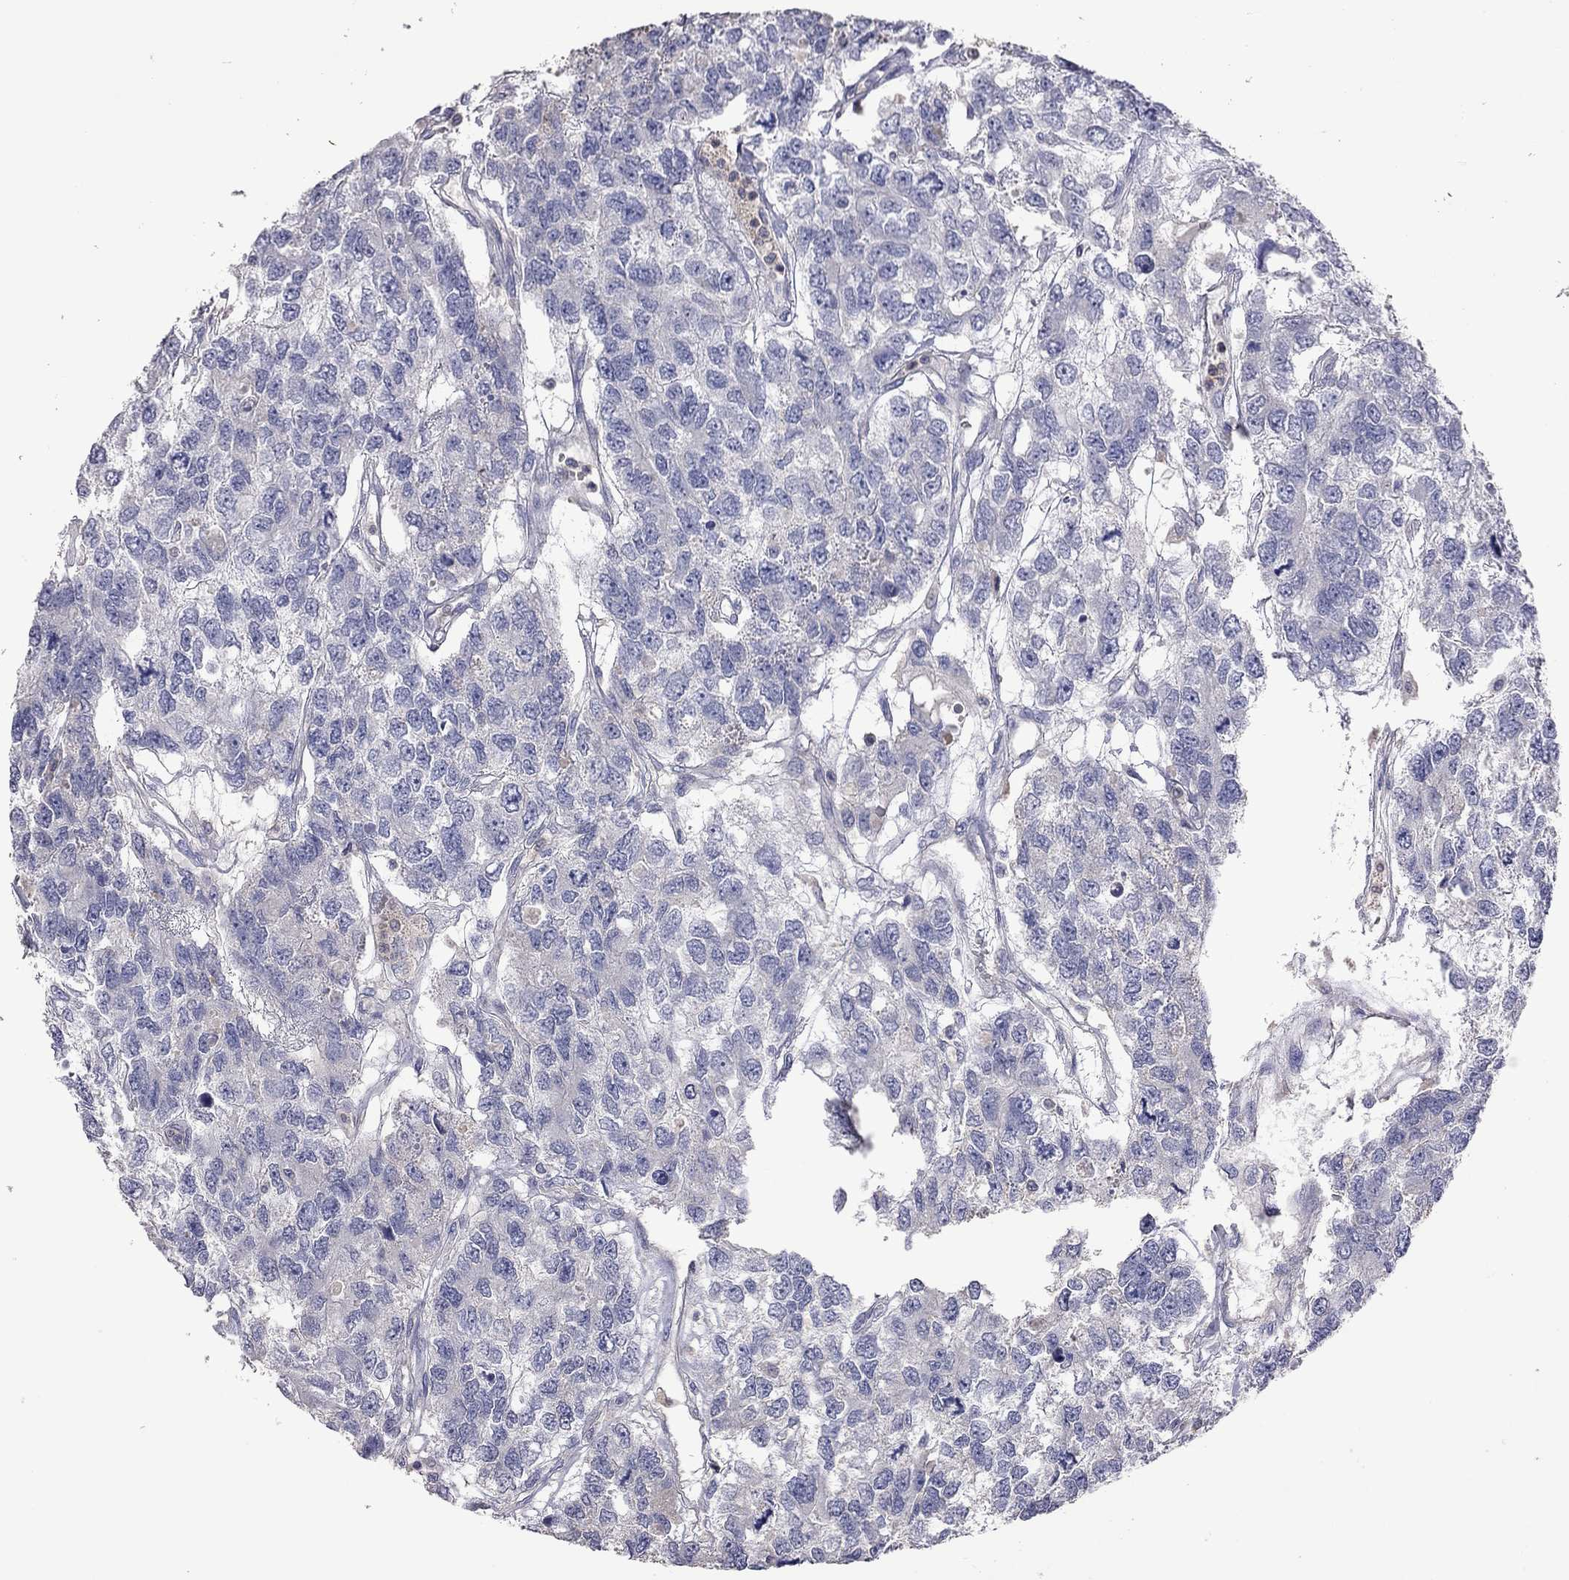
{"staining": {"intensity": "negative", "quantity": "none", "location": "none"}, "tissue": "testis cancer", "cell_type": "Tumor cells", "image_type": "cancer", "snomed": [{"axis": "morphology", "description": "Seminoma, NOS"}, {"axis": "topography", "description": "Testis"}], "caption": "The IHC photomicrograph has no significant positivity in tumor cells of testis cancer (seminoma) tissue.", "gene": "IPCEF1", "patient": {"sex": "male", "age": 52}}